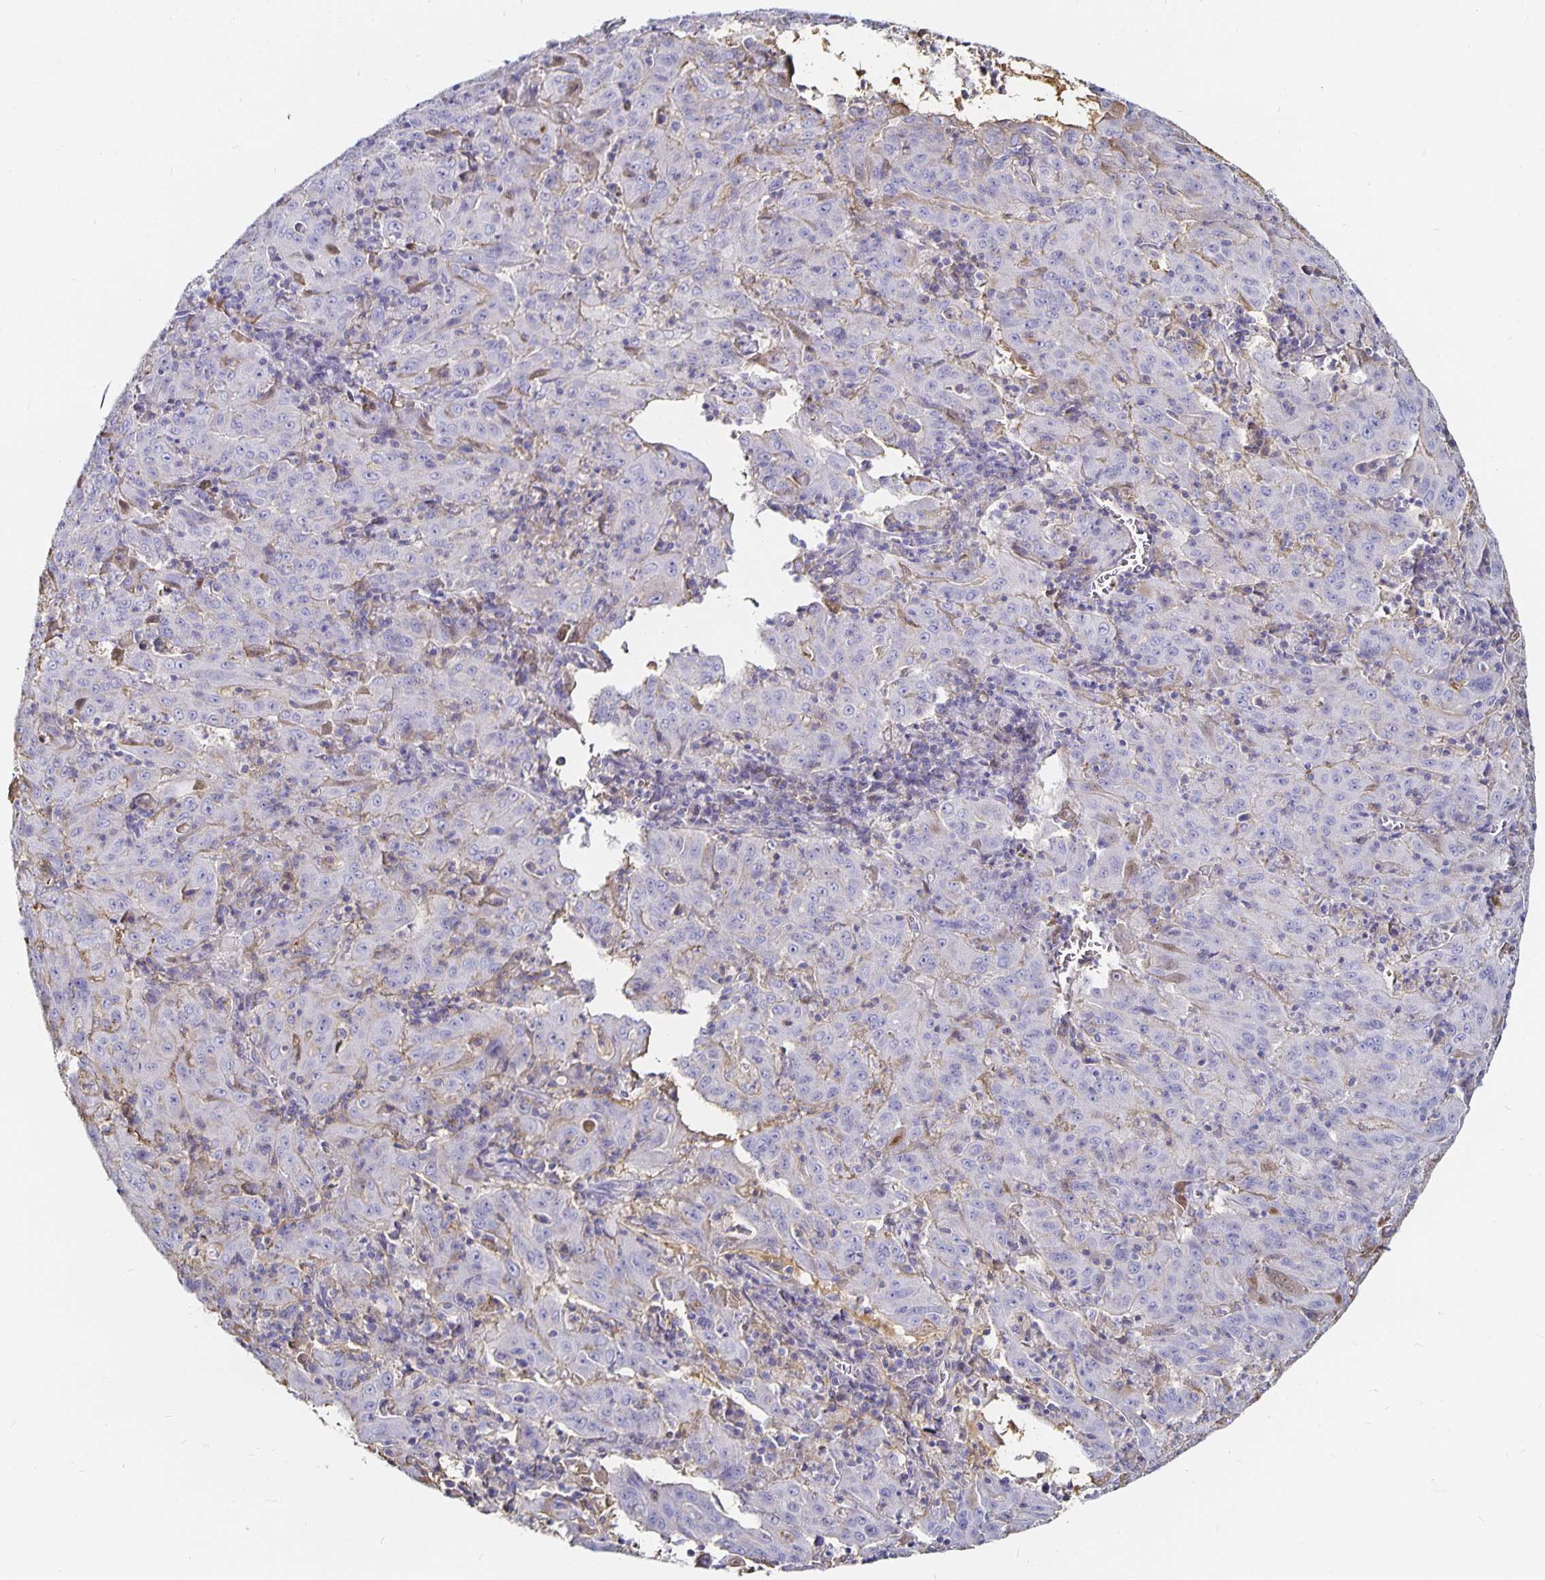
{"staining": {"intensity": "negative", "quantity": "none", "location": "none"}, "tissue": "pancreatic cancer", "cell_type": "Tumor cells", "image_type": "cancer", "snomed": [{"axis": "morphology", "description": "Adenocarcinoma, NOS"}, {"axis": "topography", "description": "Pancreas"}], "caption": "Immunohistochemistry (IHC) histopathology image of neoplastic tissue: human pancreatic cancer stained with DAB shows no significant protein expression in tumor cells.", "gene": "TTR", "patient": {"sex": "male", "age": 63}}